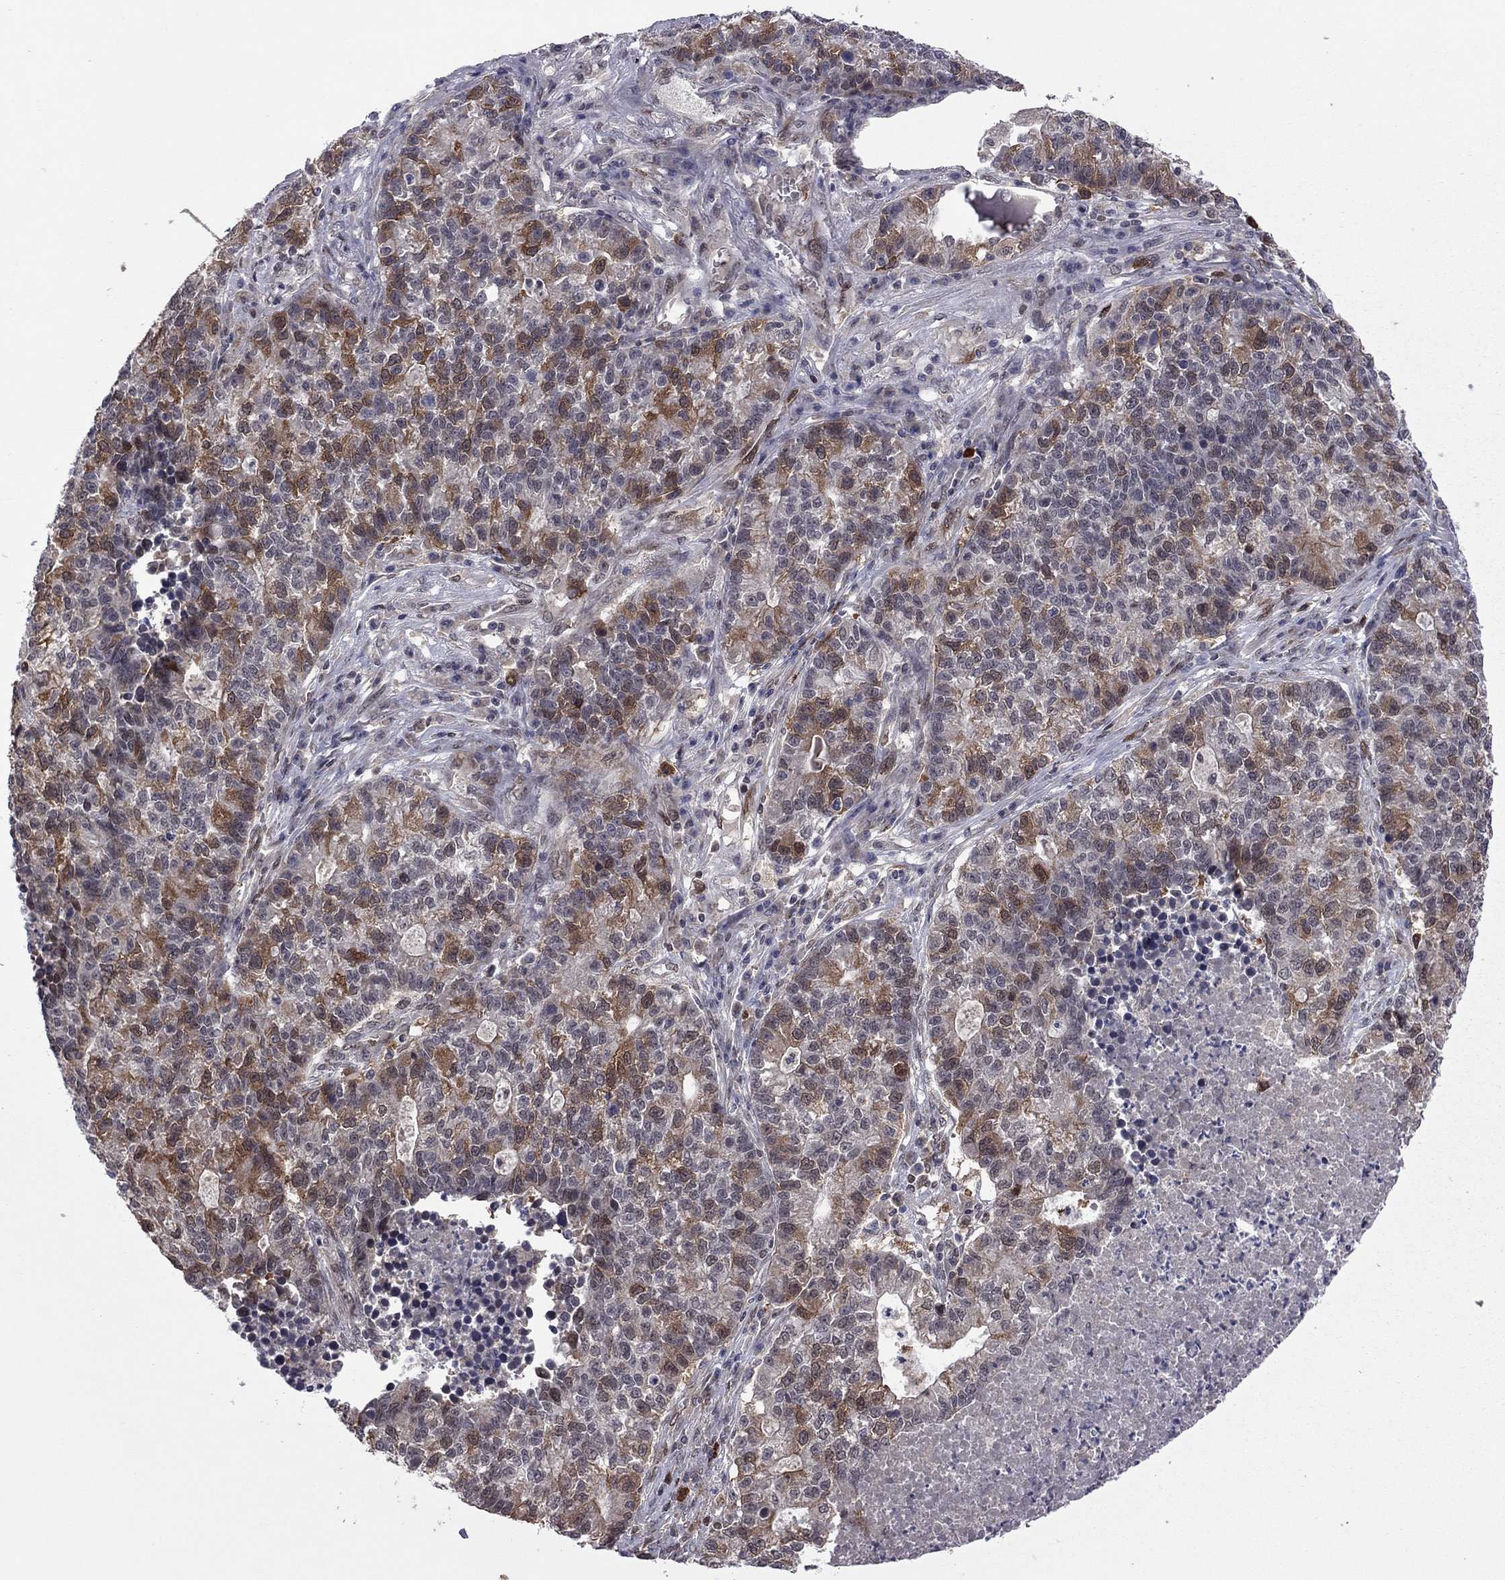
{"staining": {"intensity": "strong", "quantity": "<25%", "location": "cytoplasmic/membranous"}, "tissue": "lung cancer", "cell_type": "Tumor cells", "image_type": "cancer", "snomed": [{"axis": "morphology", "description": "Adenocarcinoma, NOS"}, {"axis": "topography", "description": "Lung"}], "caption": "Immunohistochemical staining of human lung cancer displays strong cytoplasmic/membranous protein expression in about <25% of tumor cells. (IHC, brightfield microscopy, high magnification).", "gene": "GPAA1", "patient": {"sex": "male", "age": 57}}